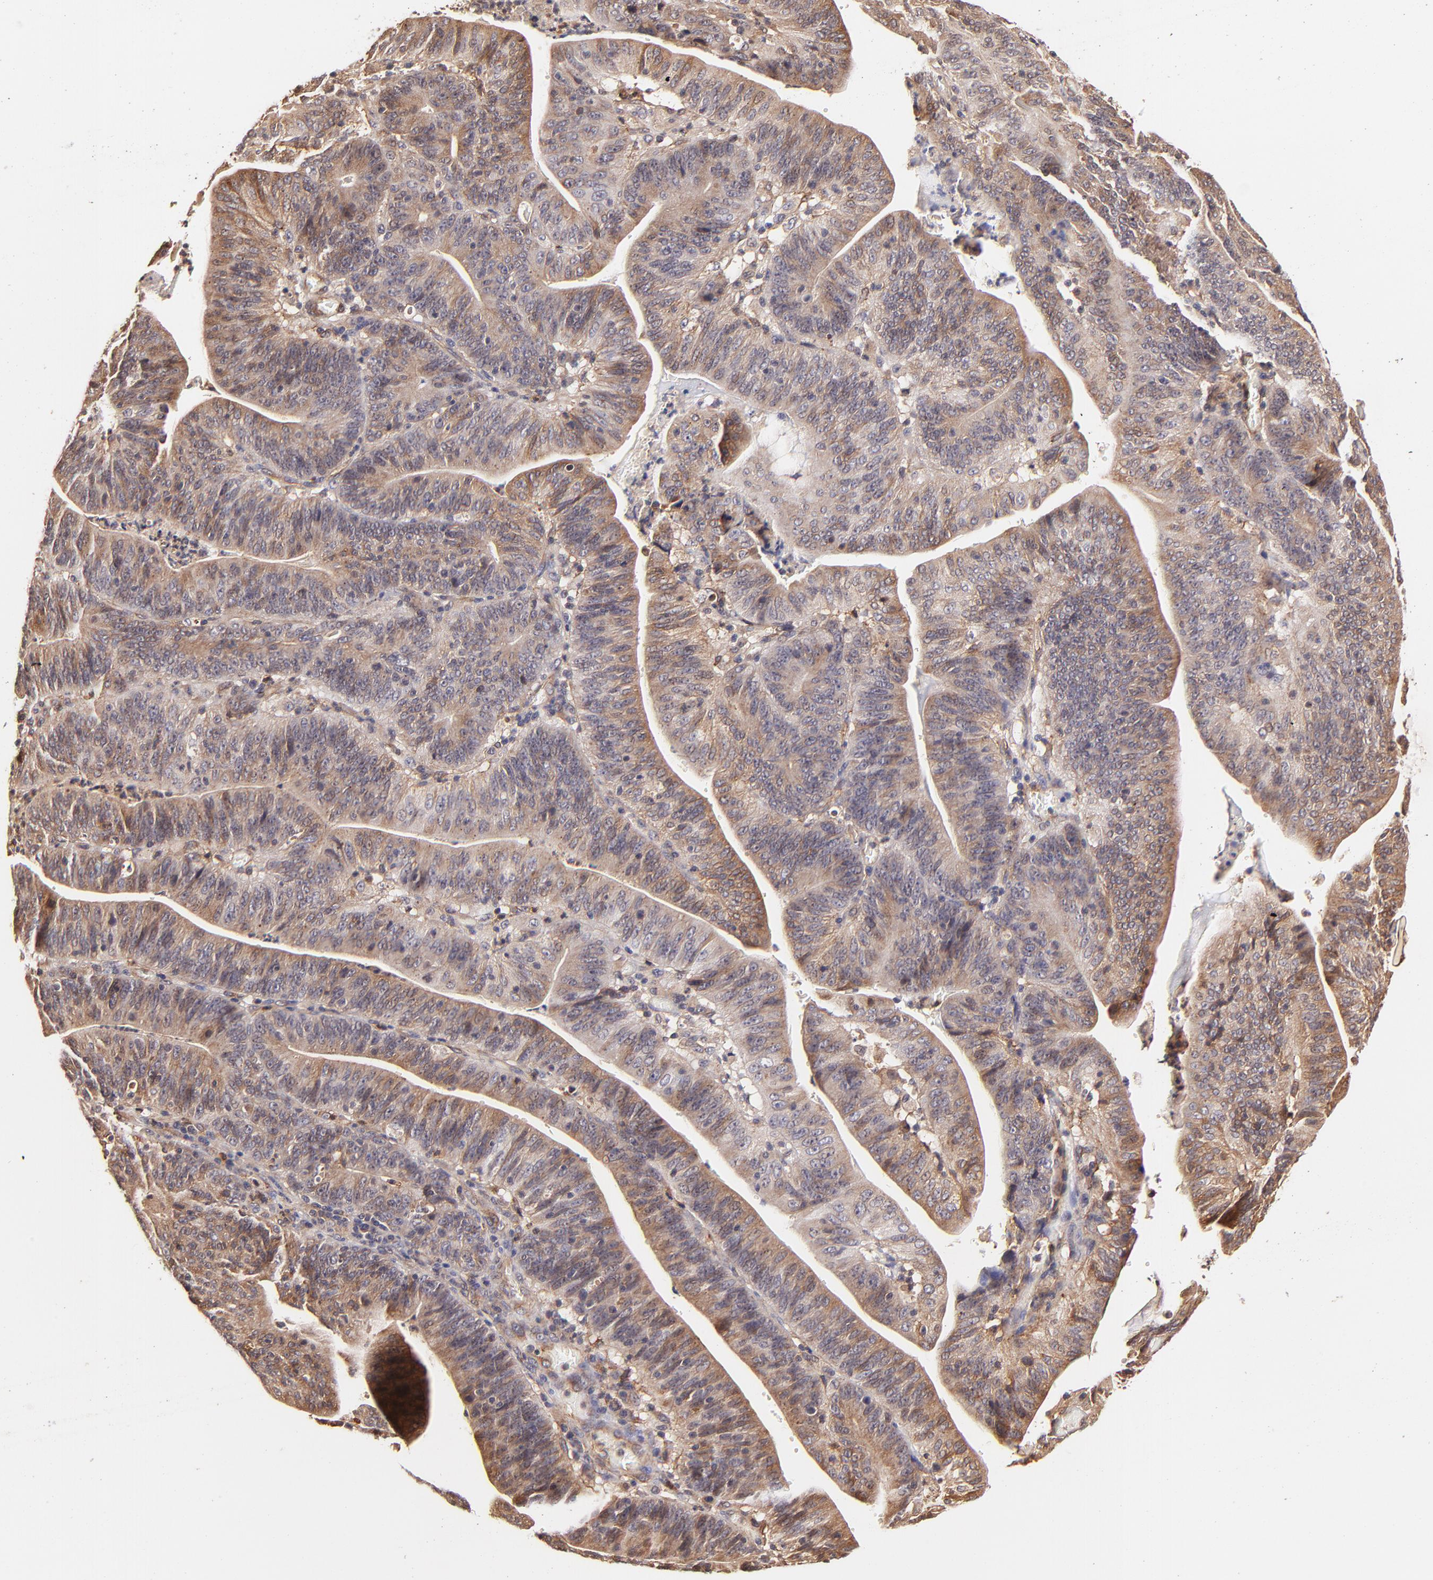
{"staining": {"intensity": "moderate", "quantity": ">75%", "location": "cytoplasmic/membranous"}, "tissue": "stomach cancer", "cell_type": "Tumor cells", "image_type": "cancer", "snomed": [{"axis": "morphology", "description": "Adenocarcinoma, NOS"}, {"axis": "topography", "description": "Stomach, lower"}], "caption": "Stomach cancer stained with a brown dye demonstrates moderate cytoplasmic/membranous positive staining in about >75% of tumor cells.", "gene": "ITGB1", "patient": {"sex": "female", "age": 86}}